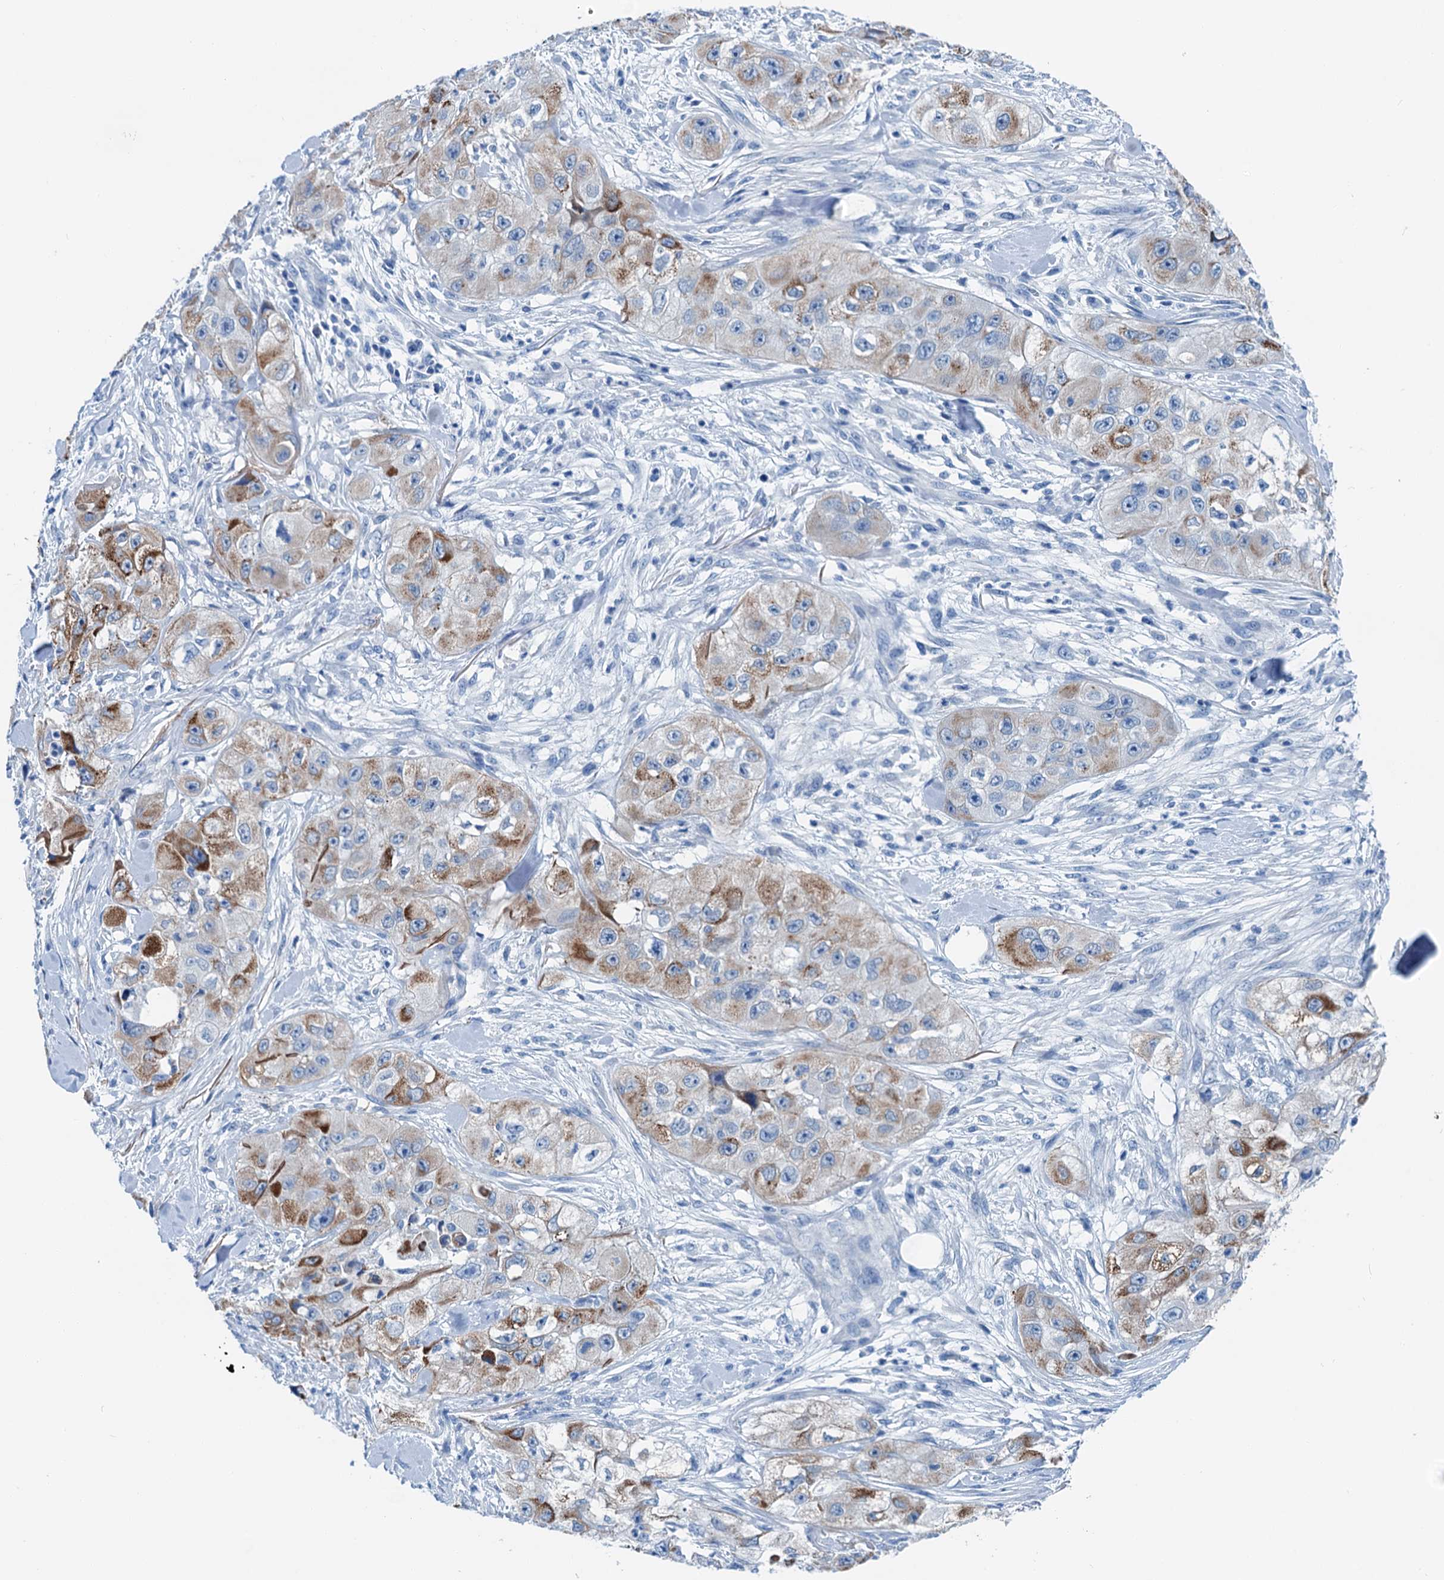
{"staining": {"intensity": "strong", "quantity": "<25%", "location": "cytoplasmic/membranous"}, "tissue": "skin cancer", "cell_type": "Tumor cells", "image_type": "cancer", "snomed": [{"axis": "morphology", "description": "Squamous cell carcinoma, NOS"}, {"axis": "topography", "description": "Skin"}, {"axis": "topography", "description": "Subcutis"}], "caption": "Immunohistochemistry (DAB) staining of human skin squamous cell carcinoma displays strong cytoplasmic/membranous protein expression in about <25% of tumor cells.", "gene": "KNDC1", "patient": {"sex": "male", "age": 73}}